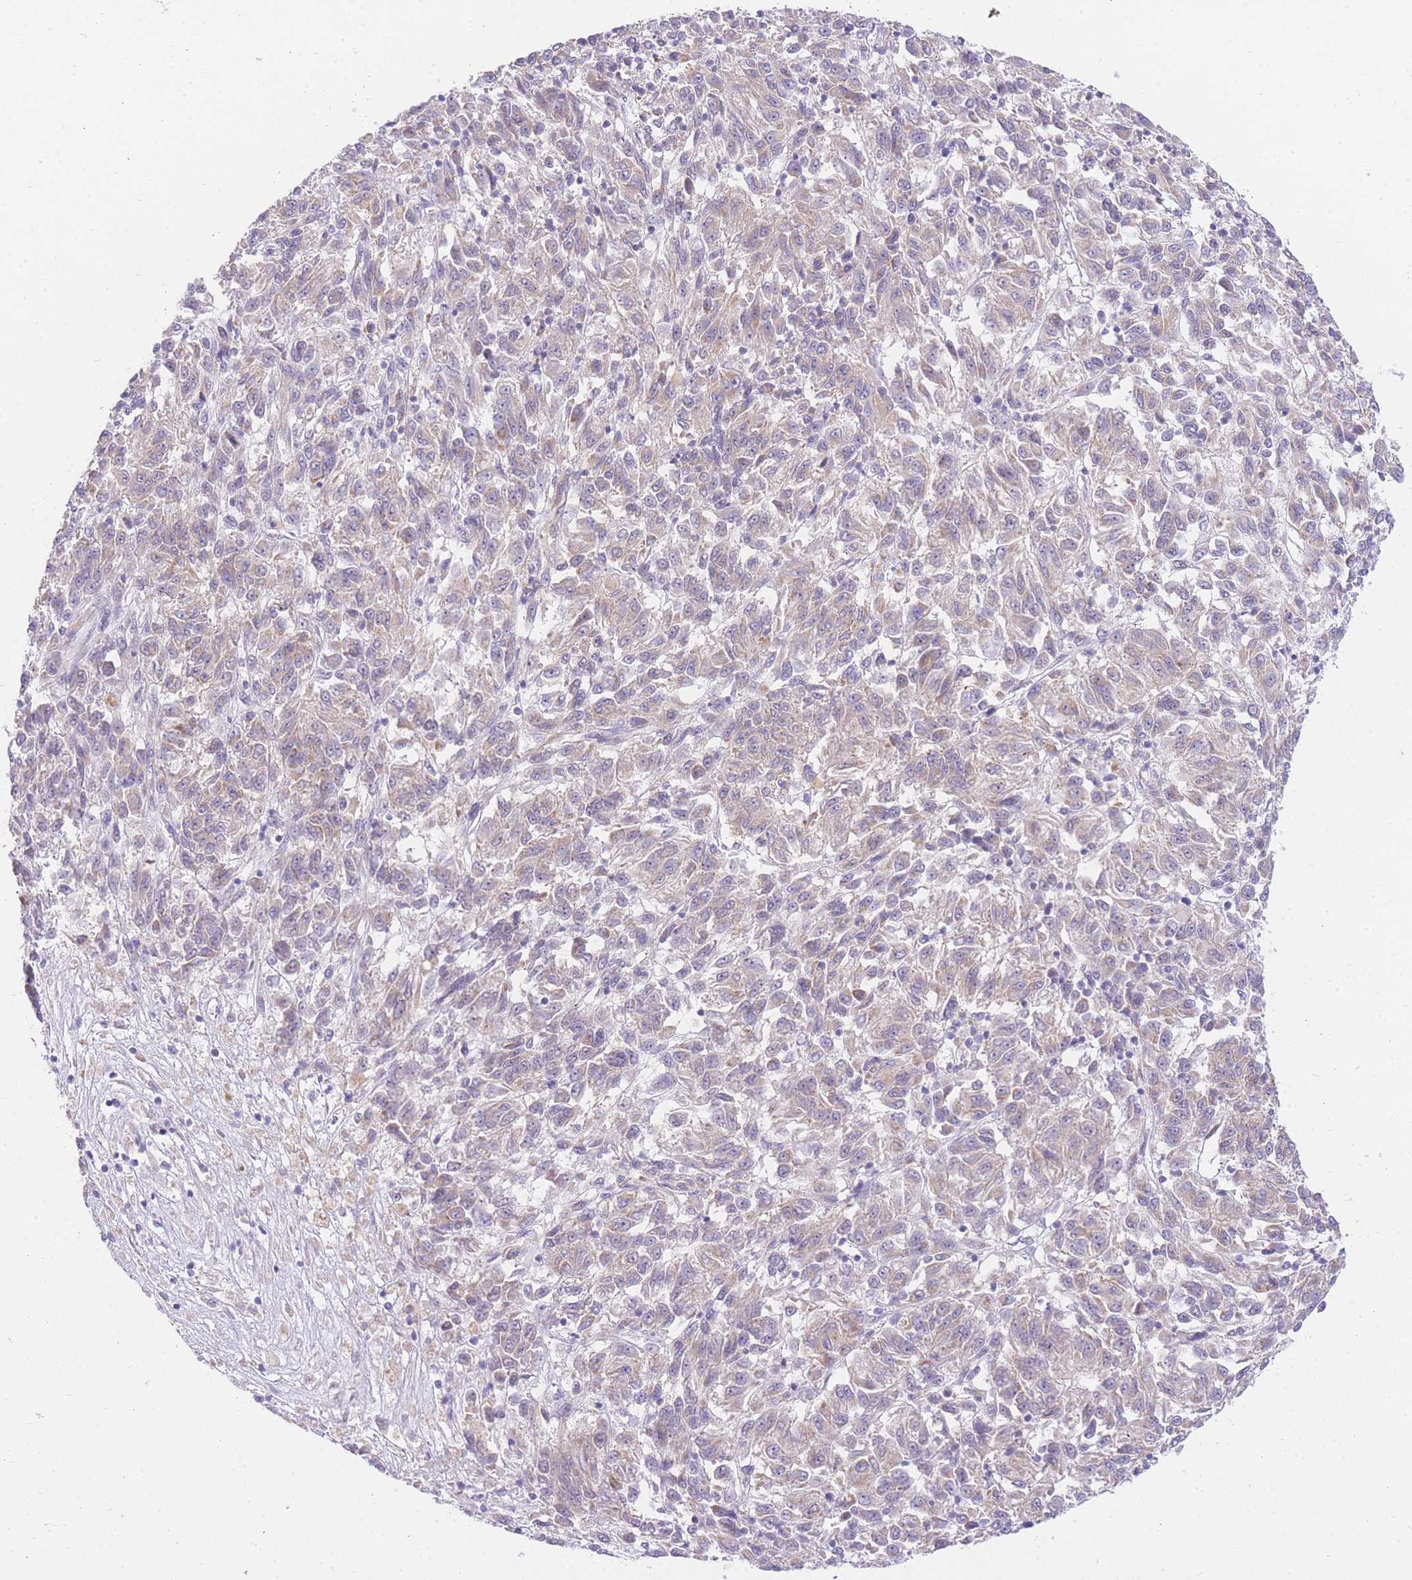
{"staining": {"intensity": "weak", "quantity": "<25%", "location": "cytoplasmic/membranous"}, "tissue": "melanoma", "cell_type": "Tumor cells", "image_type": "cancer", "snomed": [{"axis": "morphology", "description": "Malignant melanoma, Metastatic site"}, {"axis": "topography", "description": "Lung"}], "caption": "DAB immunohistochemical staining of melanoma exhibits no significant expression in tumor cells. (Stains: DAB (3,3'-diaminobenzidine) IHC with hematoxylin counter stain, Microscopy: brightfield microscopy at high magnification).", "gene": "UBXN7", "patient": {"sex": "male", "age": 64}}